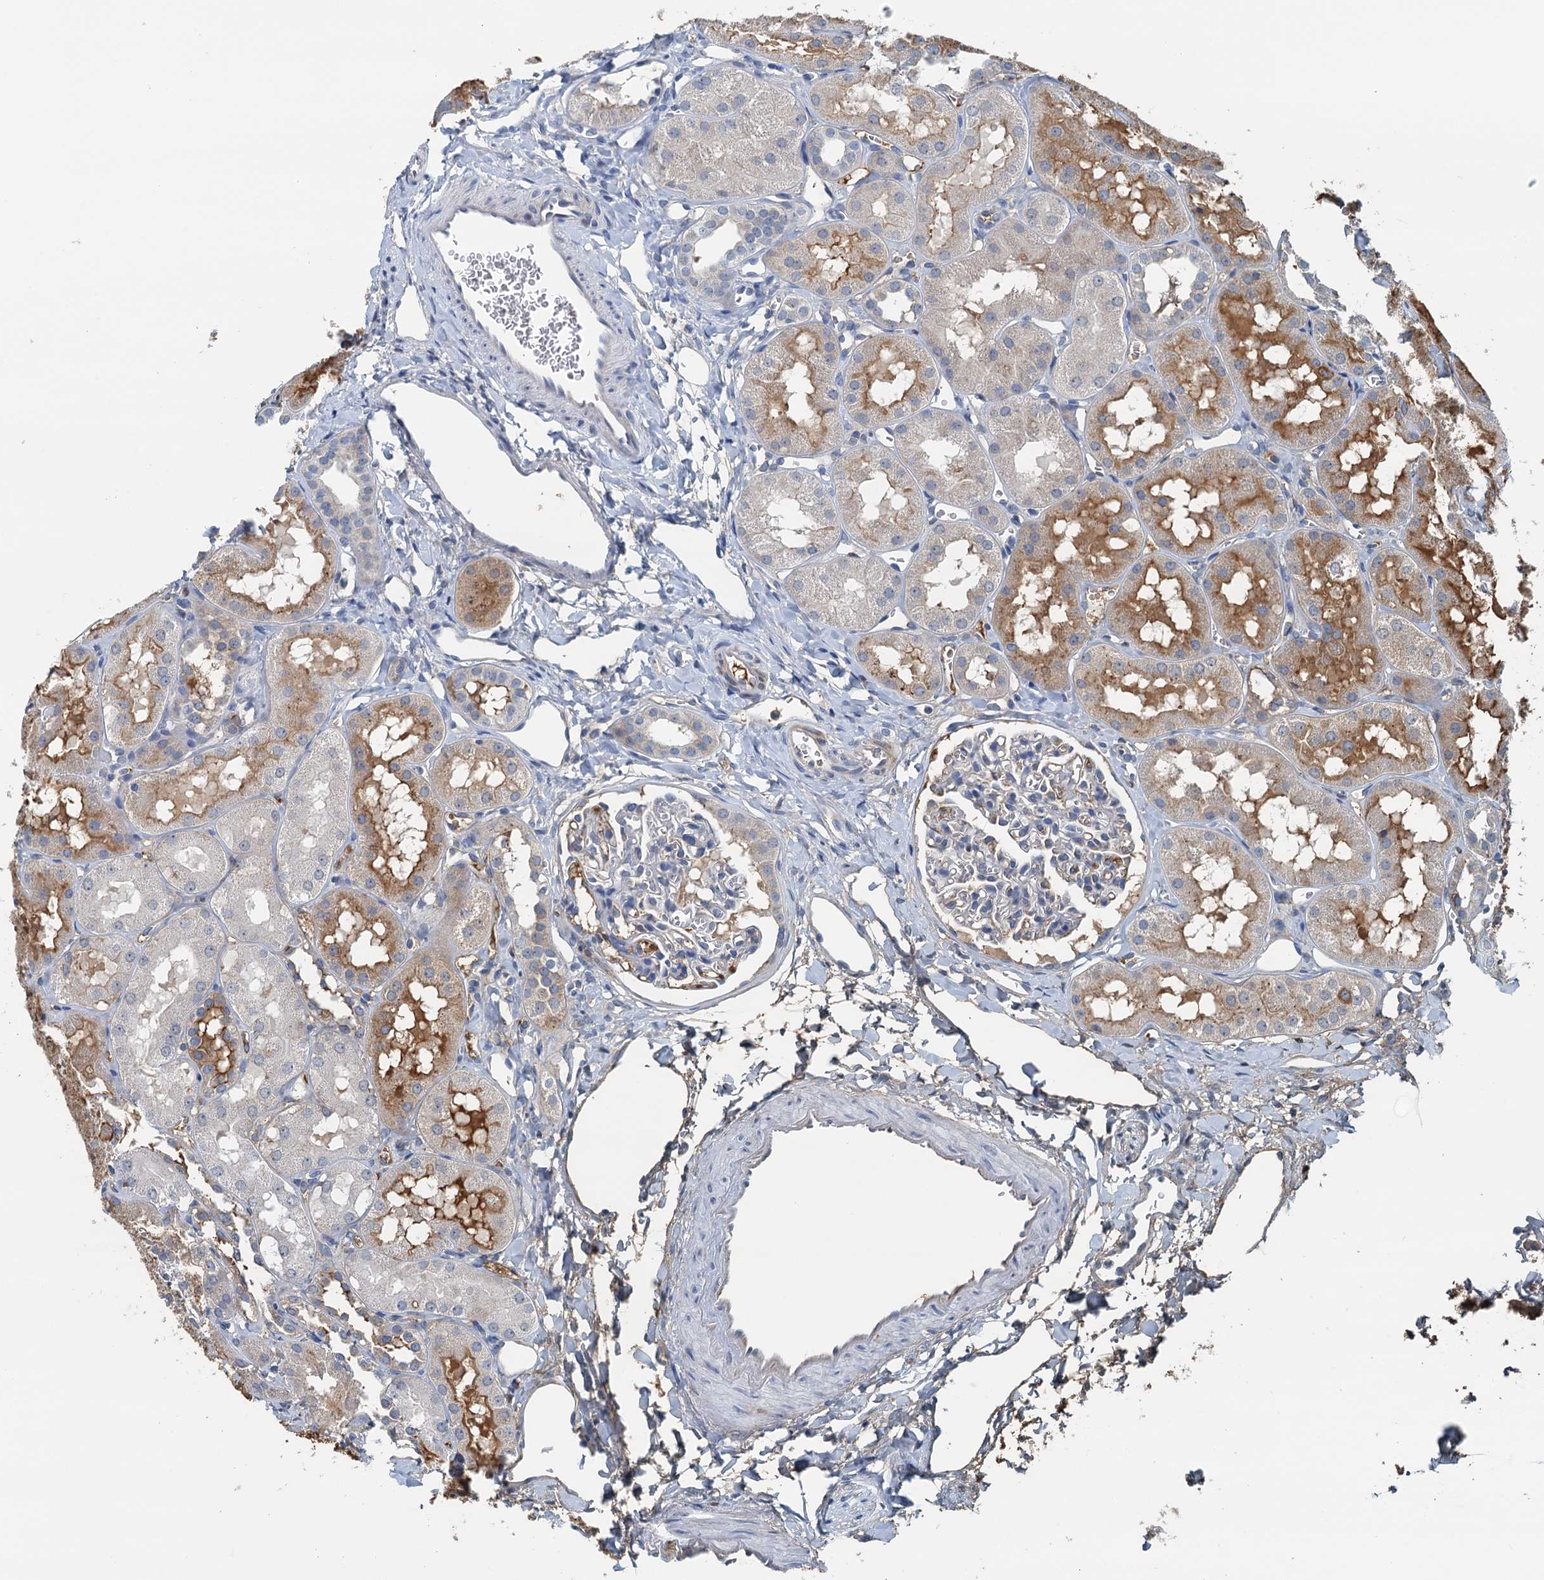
{"staining": {"intensity": "negative", "quantity": "none", "location": "none"}, "tissue": "kidney", "cell_type": "Cells in glomeruli", "image_type": "normal", "snomed": [{"axis": "morphology", "description": "Normal tissue, NOS"}, {"axis": "topography", "description": "Kidney"}, {"axis": "topography", "description": "Urinary bladder"}], "caption": "DAB (3,3'-diaminobenzidine) immunohistochemical staining of normal human kidney shows no significant expression in cells in glomeruli. Nuclei are stained in blue.", "gene": "LSM14B", "patient": {"sex": "male", "age": 16}}